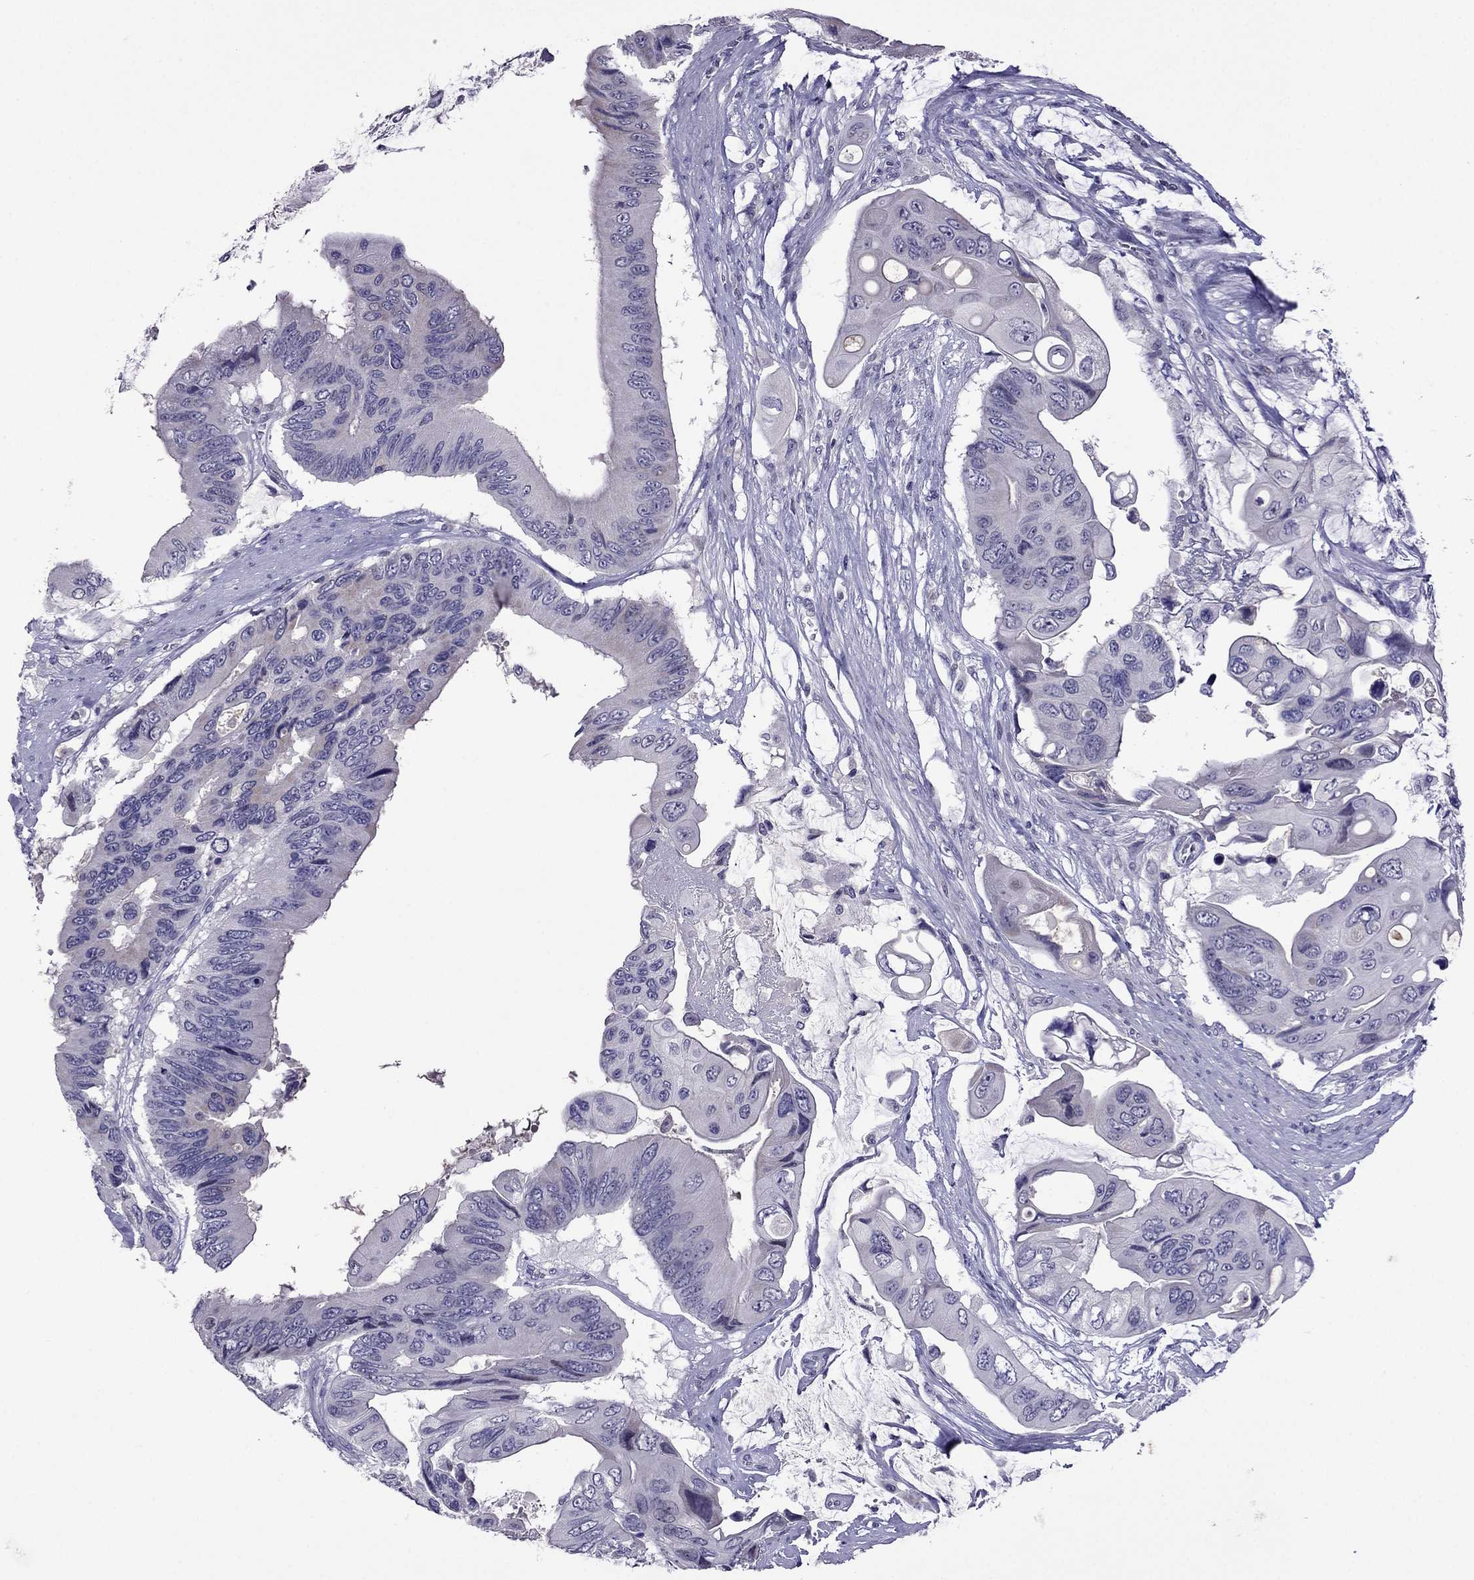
{"staining": {"intensity": "negative", "quantity": "none", "location": "none"}, "tissue": "colorectal cancer", "cell_type": "Tumor cells", "image_type": "cancer", "snomed": [{"axis": "morphology", "description": "Adenocarcinoma, NOS"}, {"axis": "topography", "description": "Rectum"}], "caption": "Immunohistochemistry (IHC) photomicrograph of adenocarcinoma (colorectal) stained for a protein (brown), which reveals no staining in tumor cells.", "gene": "SPTBN4", "patient": {"sex": "male", "age": 63}}